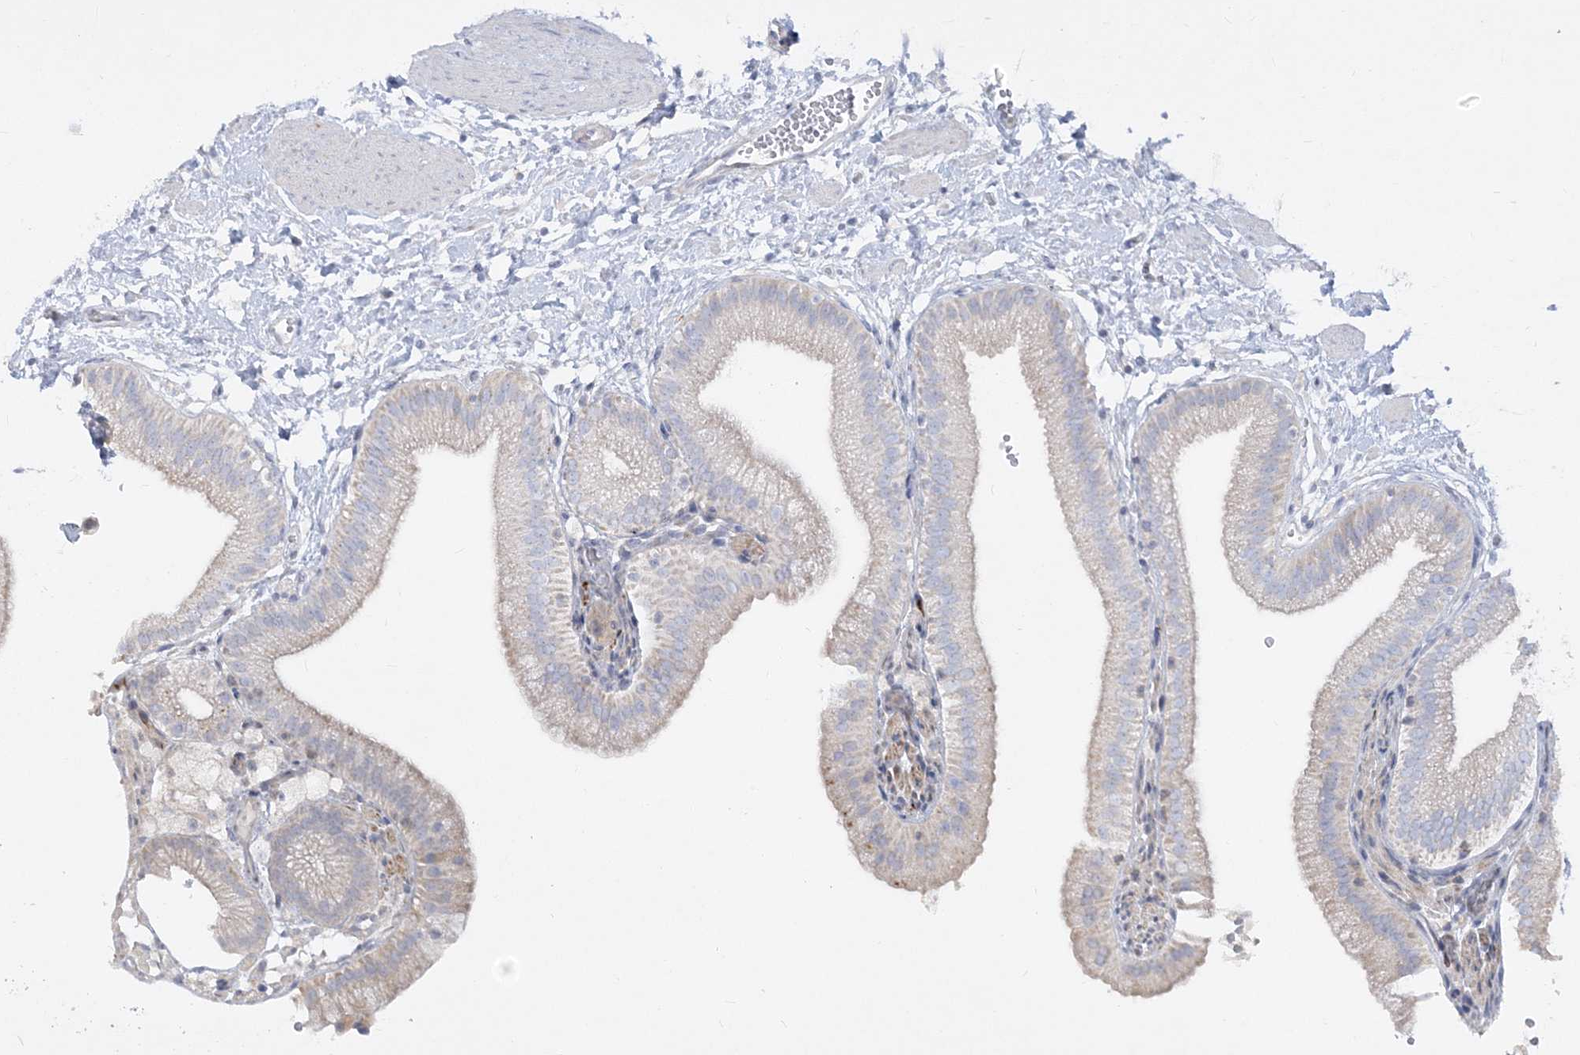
{"staining": {"intensity": "weak", "quantity": "<25%", "location": "cytoplasmic/membranous"}, "tissue": "gallbladder", "cell_type": "Glandular cells", "image_type": "normal", "snomed": [{"axis": "morphology", "description": "Normal tissue, NOS"}, {"axis": "topography", "description": "Gallbladder"}], "caption": "An IHC histopathology image of benign gallbladder is shown. There is no staining in glandular cells of gallbladder. (Immunohistochemistry, brightfield microscopy, high magnification).", "gene": "GPAT2", "patient": {"sex": "male", "age": 55}}